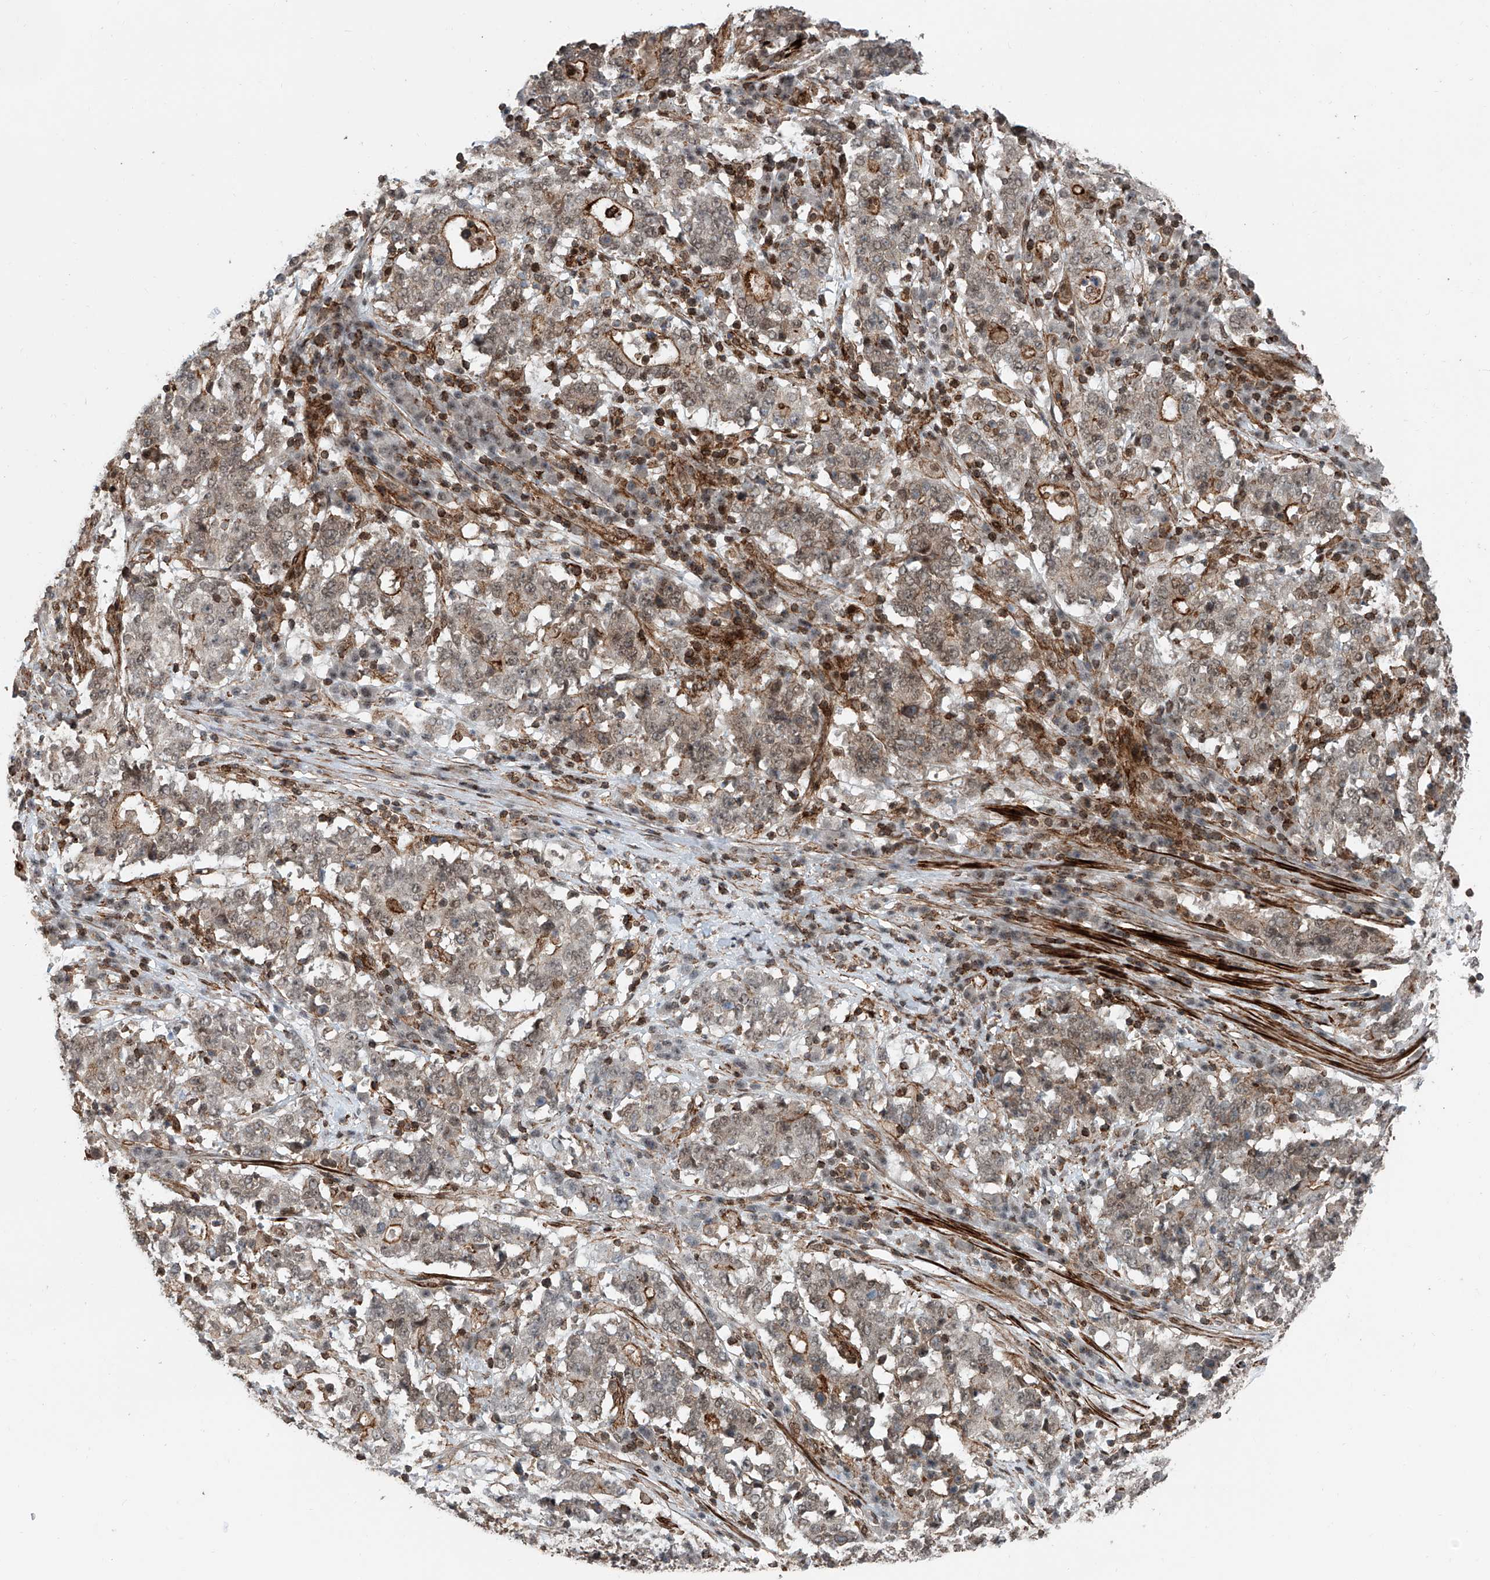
{"staining": {"intensity": "moderate", "quantity": "<25%", "location": "cytoplasmic/membranous"}, "tissue": "stomach cancer", "cell_type": "Tumor cells", "image_type": "cancer", "snomed": [{"axis": "morphology", "description": "Adenocarcinoma, NOS"}, {"axis": "topography", "description": "Stomach"}], "caption": "A low amount of moderate cytoplasmic/membranous staining is identified in about <25% of tumor cells in adenocarcinoma (stomach) tissue. The staining is performed using DAB (3,3'-diaminobenzidine) brown chromogen to label protein expression. The nuclei are counter-stained blue using hematoxylin.", "gene": "SDE2", "patient": {"sex": "male", "age": 59}}